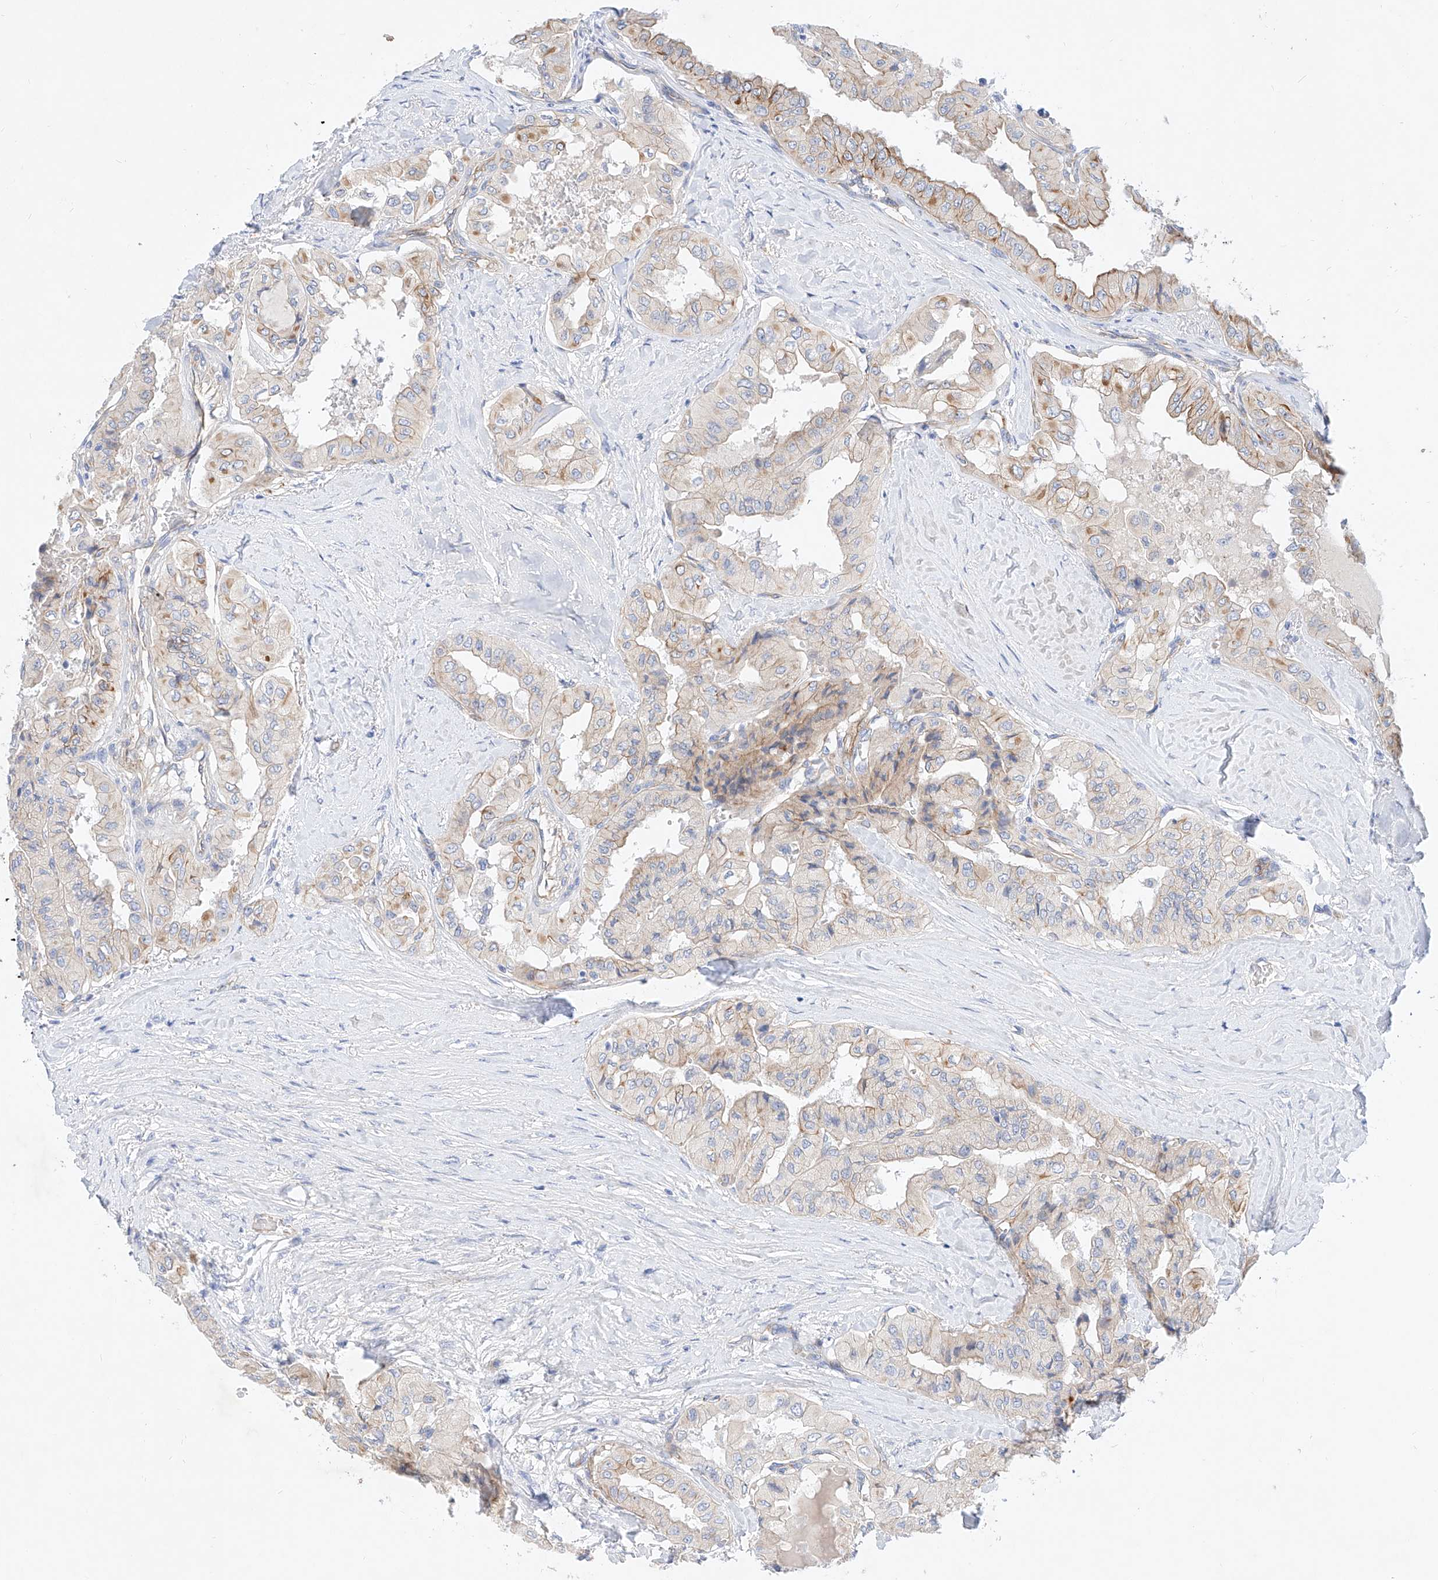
{"staining": {"intensity": "moderate", "quantity": "<25%", "location": "cytoplasmic/membranous"}, "tissue": "thyroid cancer", "cell_type": "Tumor cells", "image_type": "cancer", "snomed": [{"axis": "morphology", "description": "Papillary adenocarcinoma, NOS"}, {"axis": "topography", "description": "Thyroid gland"}], "caption": "The image shows a brown stain indicating the presence of a protein in the cytoplasmic/membranous of tumor cells in thyroid papillary adenocarcinoma. (IHC, brightfield microscopy, high magnification).", "gene": "SBSPON", "patient": {"sex": "female", "age": 59}}